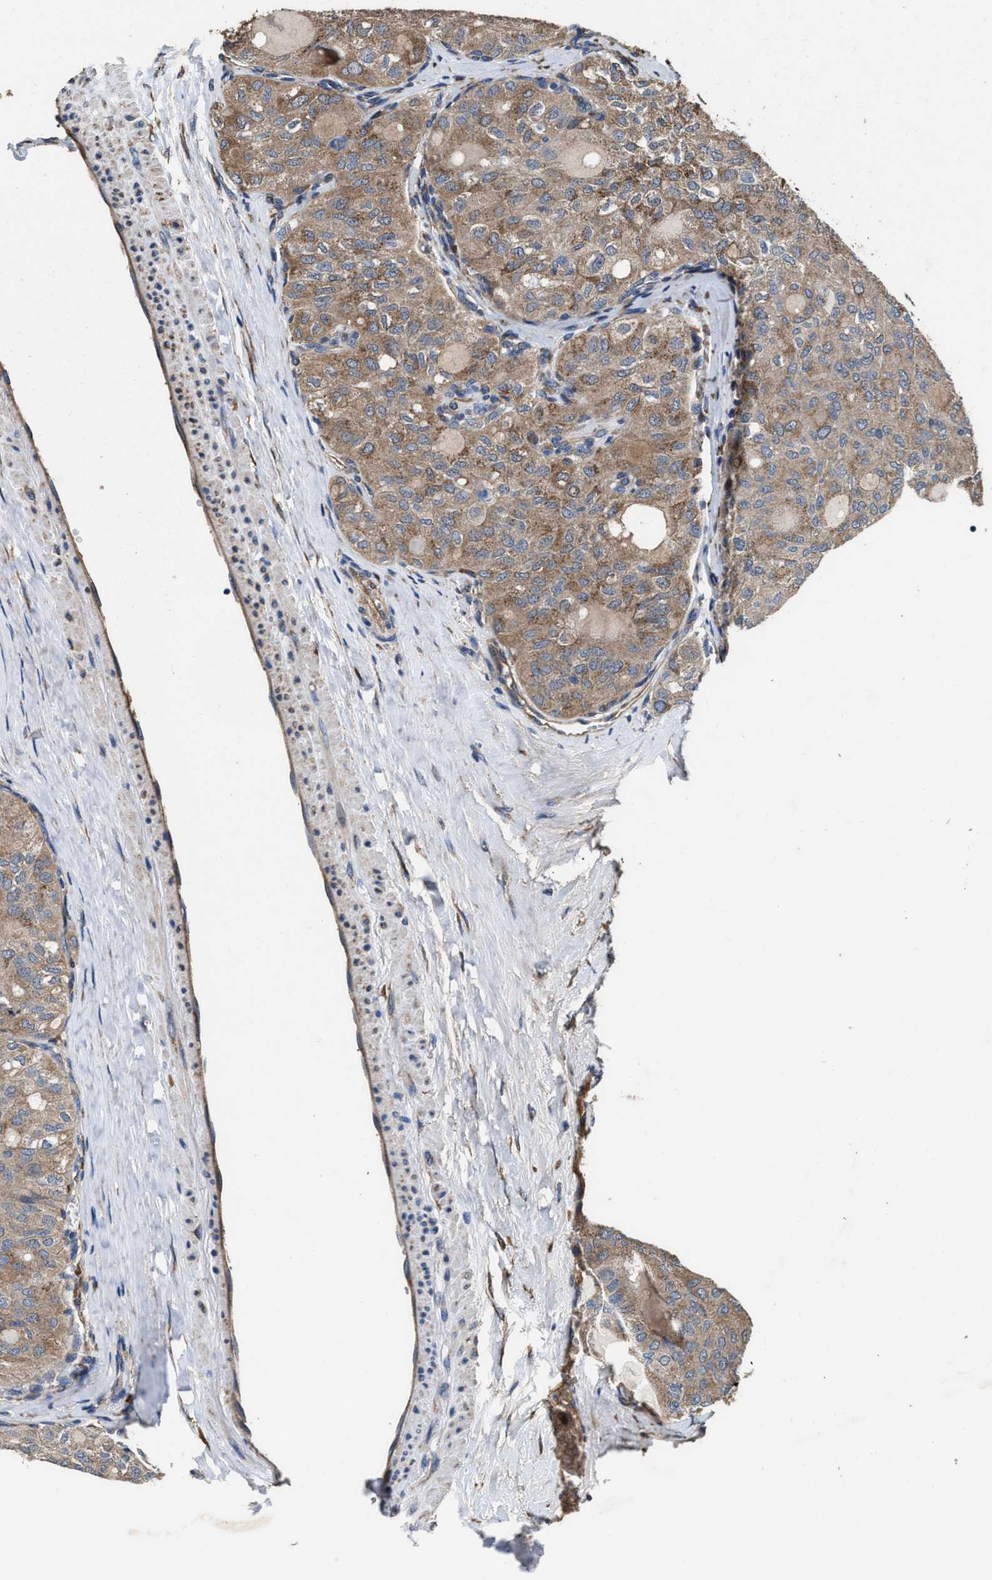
{"staining": {"intensity": "moderate", "quantity": ">75%", "location": "cytoplasmic/membranous"}, "tissue": "thyroid cancer", "cell_type": "Tumor cells", "image_type": "cancer", "snomed": [{"axis": "morphology", "description": "Follicular adenoma carcinoma, NOS"}, {"axis": "topography", "description": "Thyroid gland"}], "caption": "Thyroid follicular adenoma carcinoma stained with DAB IHC displays medium levels of moderate cytoplasmic/membranous staining in about >75% of tumor cells.", "gene": "IDNK", "patient": {"sex": "male", "age": 75}}